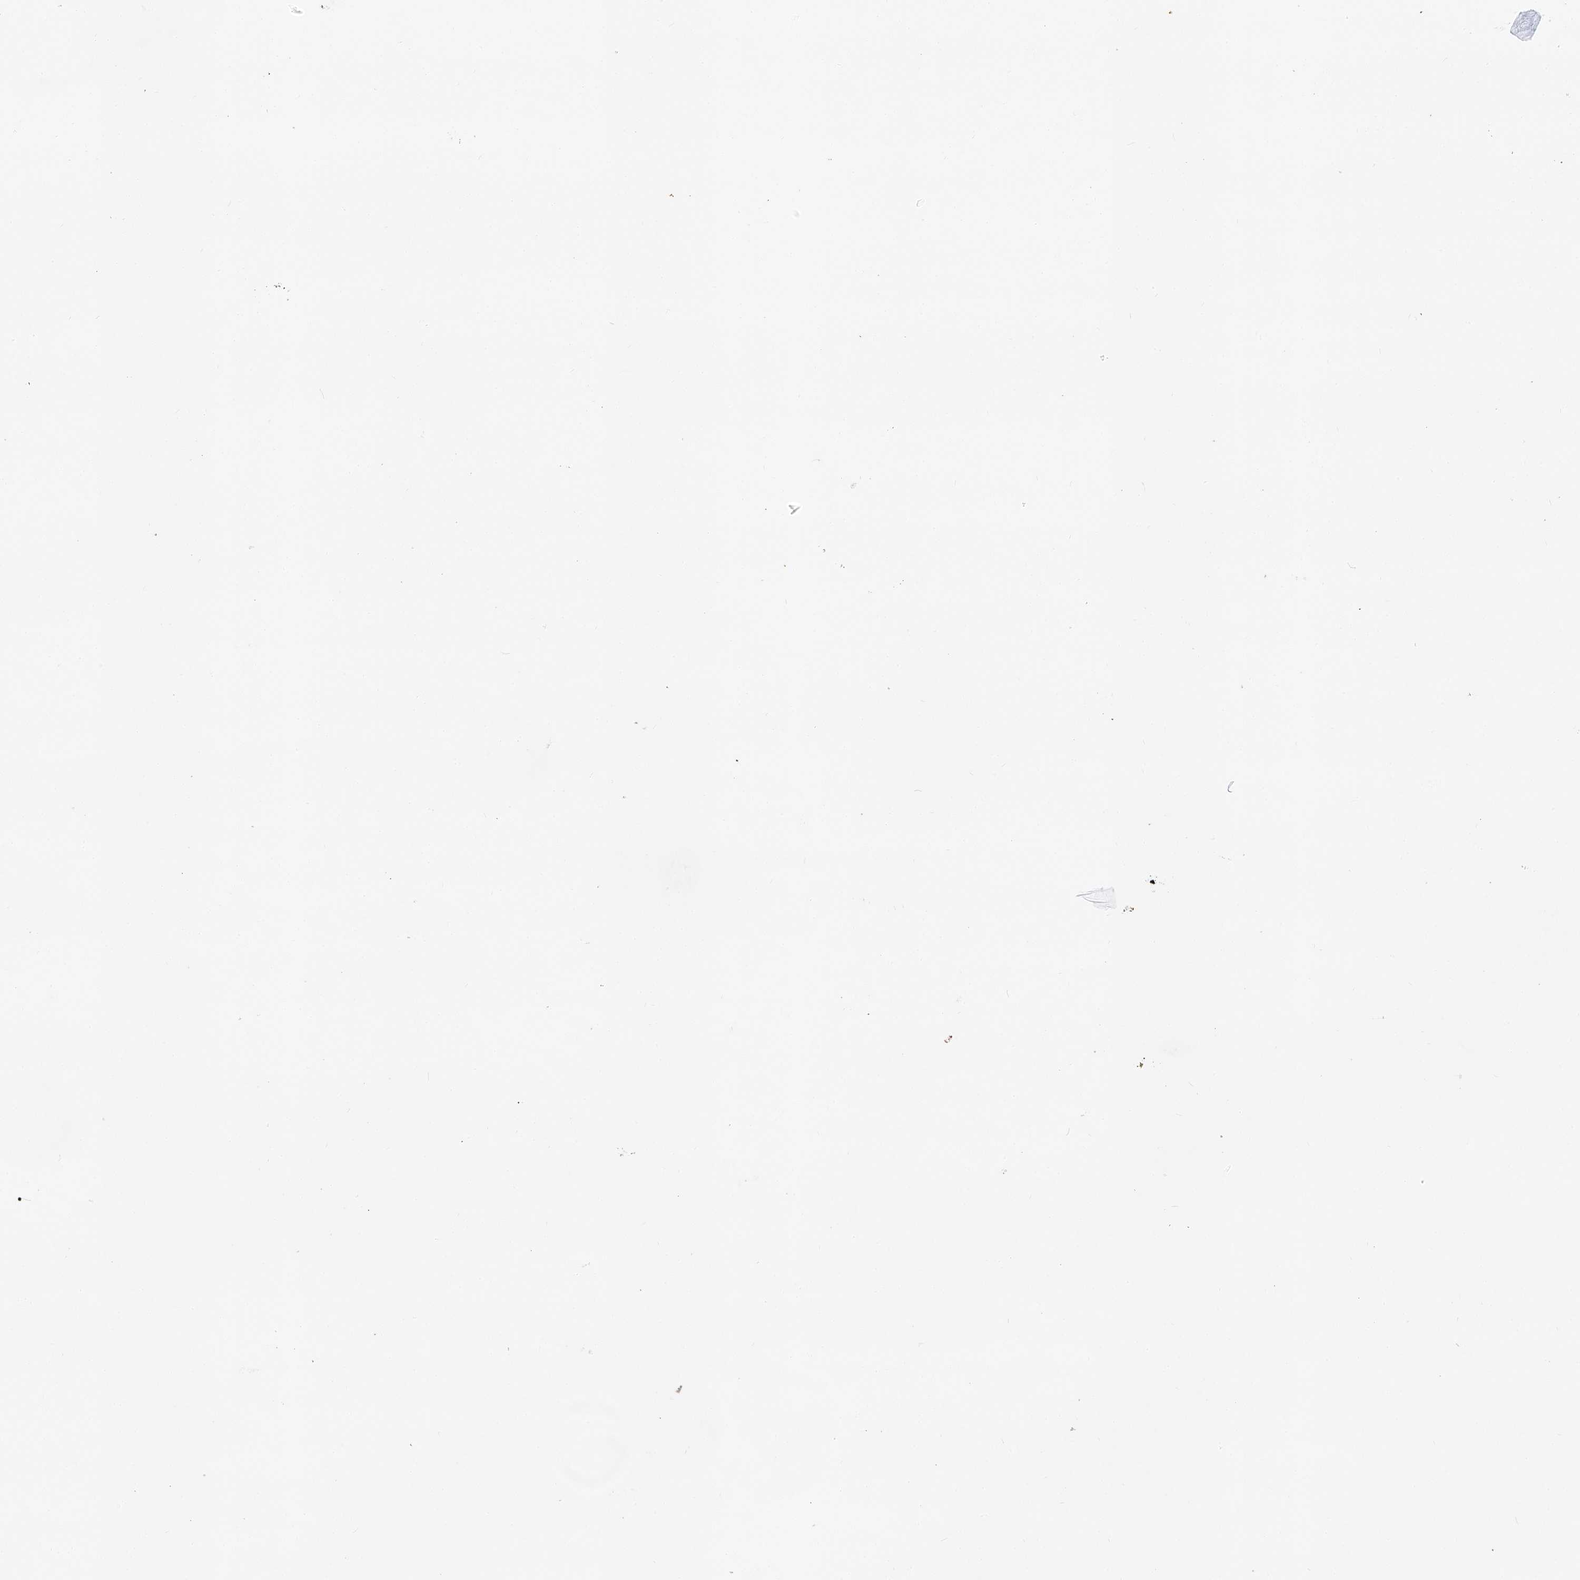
{"staining": {"intensity": "negative", "quantity": "none", "location": "none"}, "tissue": "parathyroid gland", "cell_type": "Glandular cells", "image_type": "normal", "snomed": [{"axis": "morphology", "description": "Normal tissue, NOS"}, {"axis": "topography", "description": "Parathyroid gland"}], "caption": "A histopathology image of parathyroid gland stained for a protein displays no brown staining in glandular cells. The staining is performed using DAB brown chromogen with nuclei counter-stained in using hematoxylin.", "gene": "HELQ", "patient": {"sex": "female", "age": 56}}